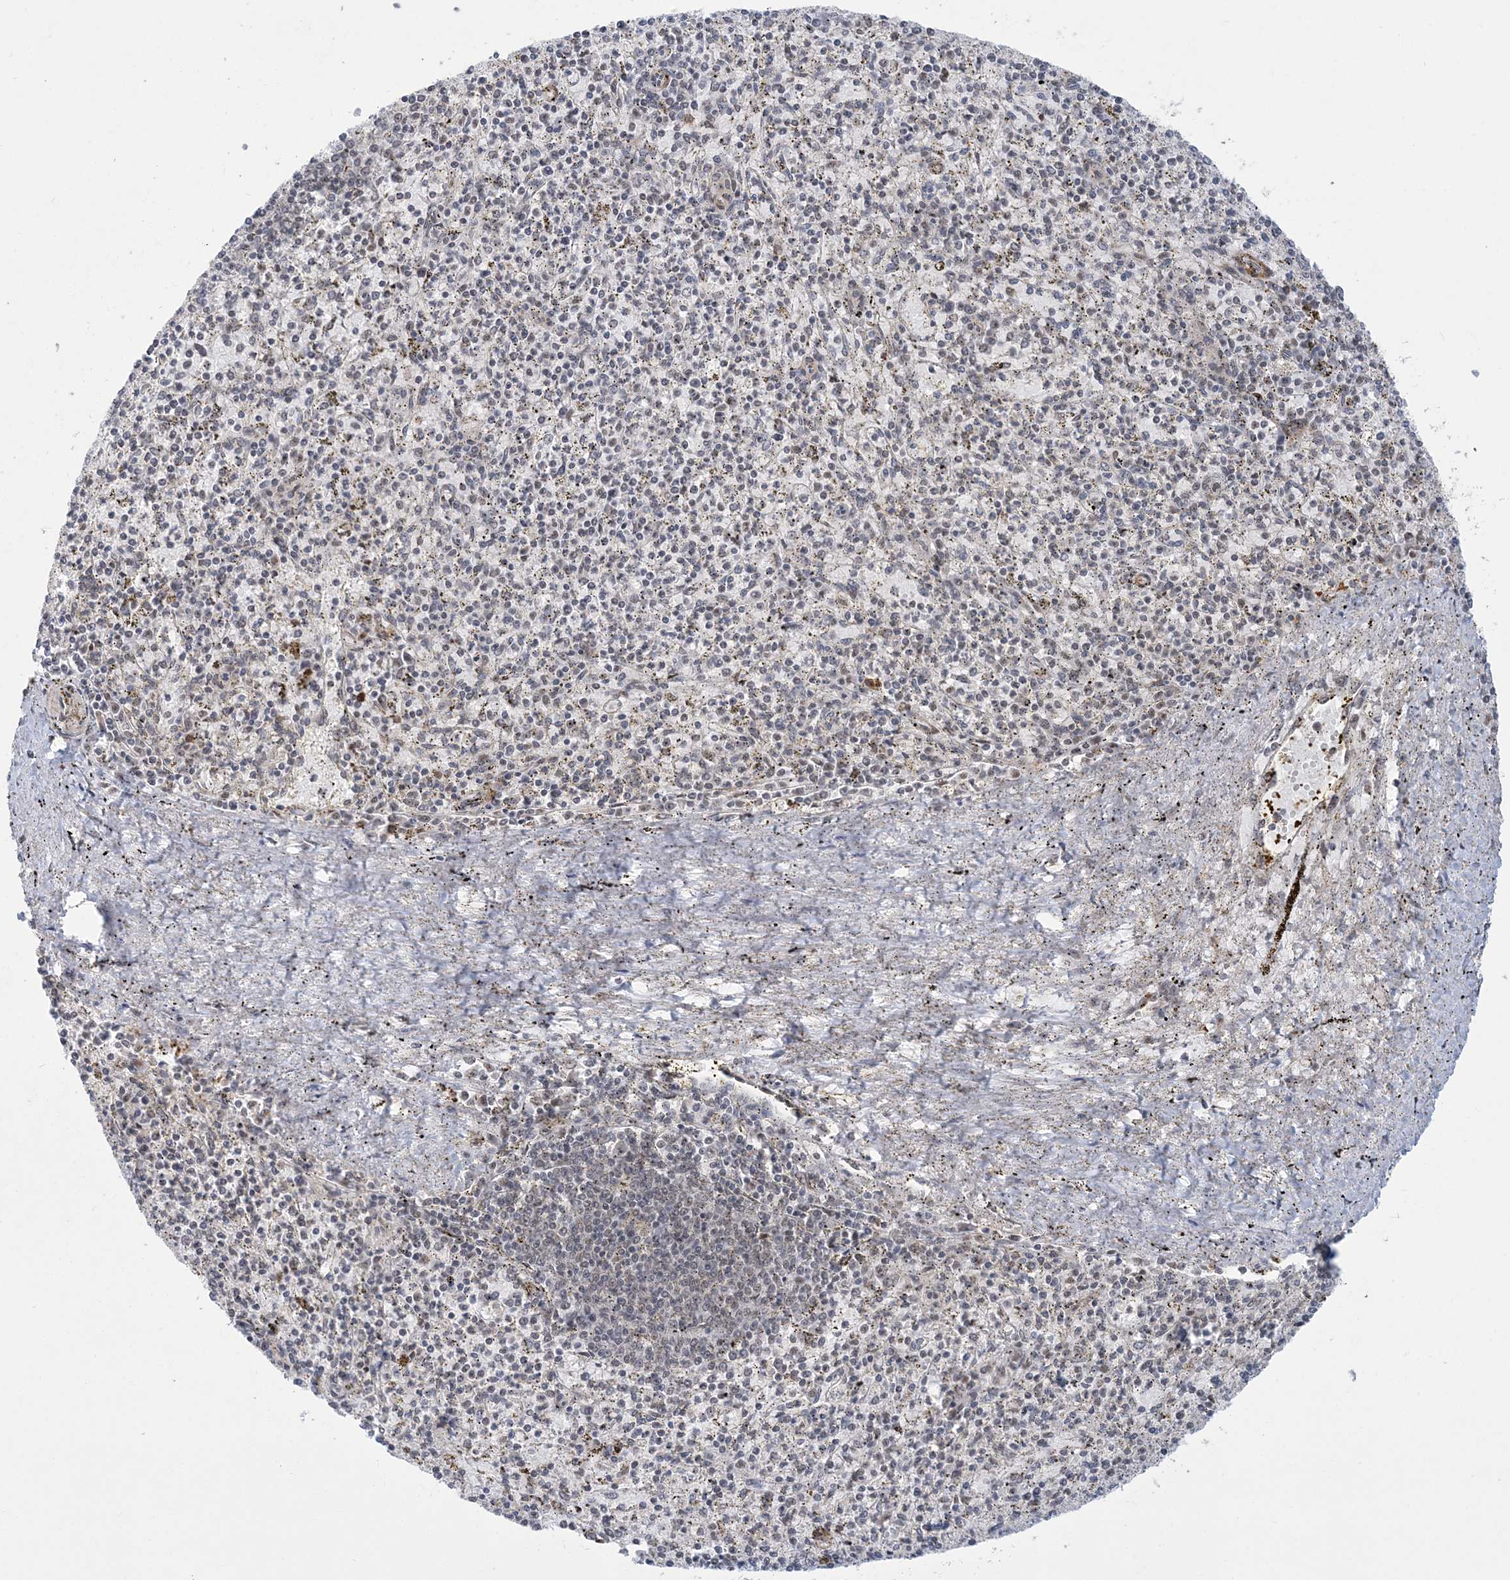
{"staining": {"intensity": "weak", "quantity": "<25%", "location": "nuclear"}, "tissue": "spleen", "cell_type": "Cells in red pulp", "image_type": "normal", "snomed": [{"axis": "morphology", "description": "Normal tissue, NOS"}, {"axis": "topography", "description": "Spleen"}], "caption": "Protein analysis of unremarkable spleen demonstrates no significant staining in cells in red pulp.", "gene": "PLRG1", "patient": {"sex": "male", "age": 72}}